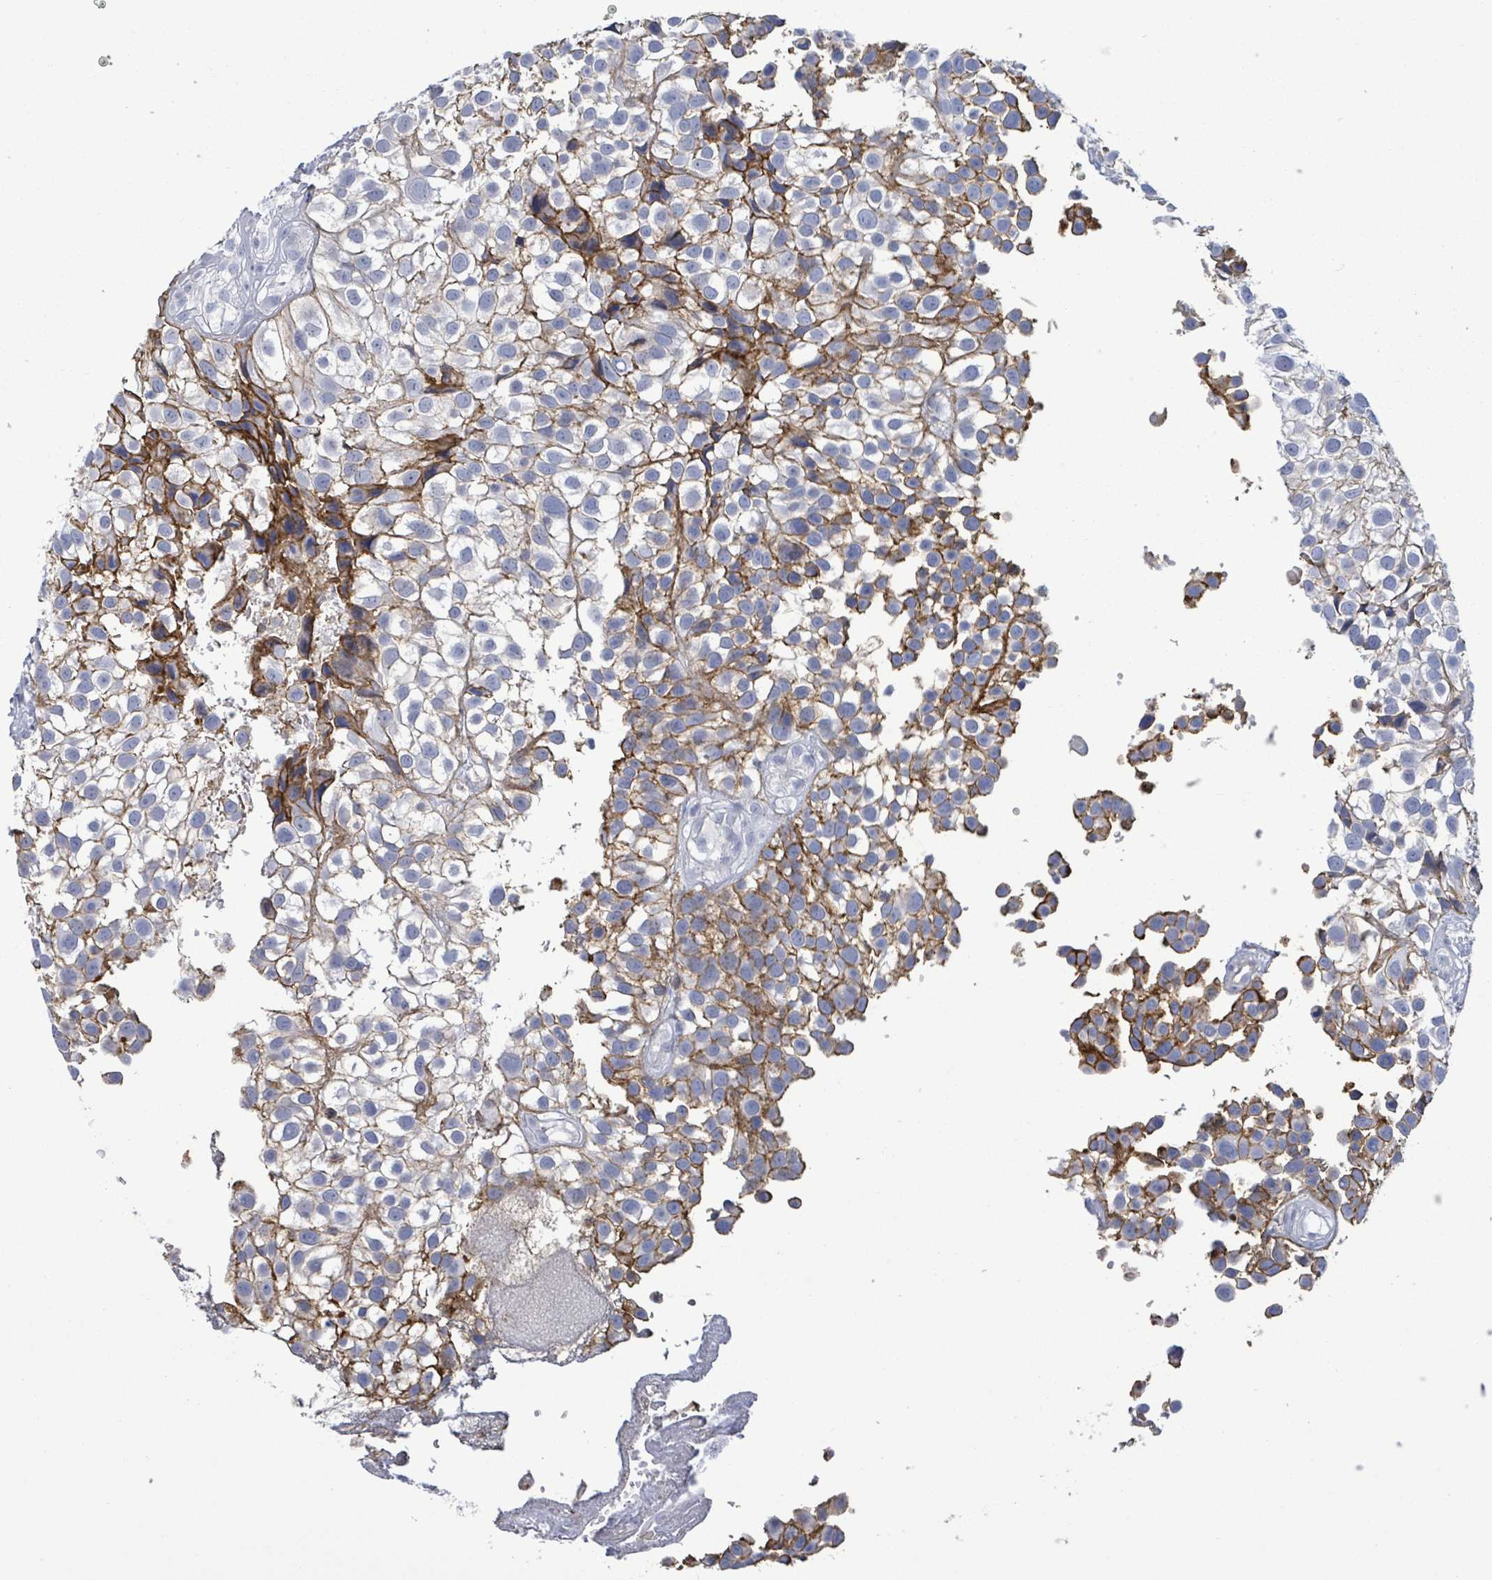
{"staining": {"intensity": "moderate", "quantity": "25%-75%", "location": "cytoplasmic/membranous"}, "tissue": "urothelial cancer", "cell_type": "Tumor cells", "image_type": "cancer", "snomed": [{"axis": "morphology", "description": "Urothelial carcinoma, High grade"}, {"axis": "topography", "description": "Urinary bladder"}], "caption": "An image of human urothelial cancer stained for a protein exhibits moderate cytoplasmic/membranous brown staining in tumor cells.", "gene": "BSG", "patient": {"sex": "male", "age": 56}}